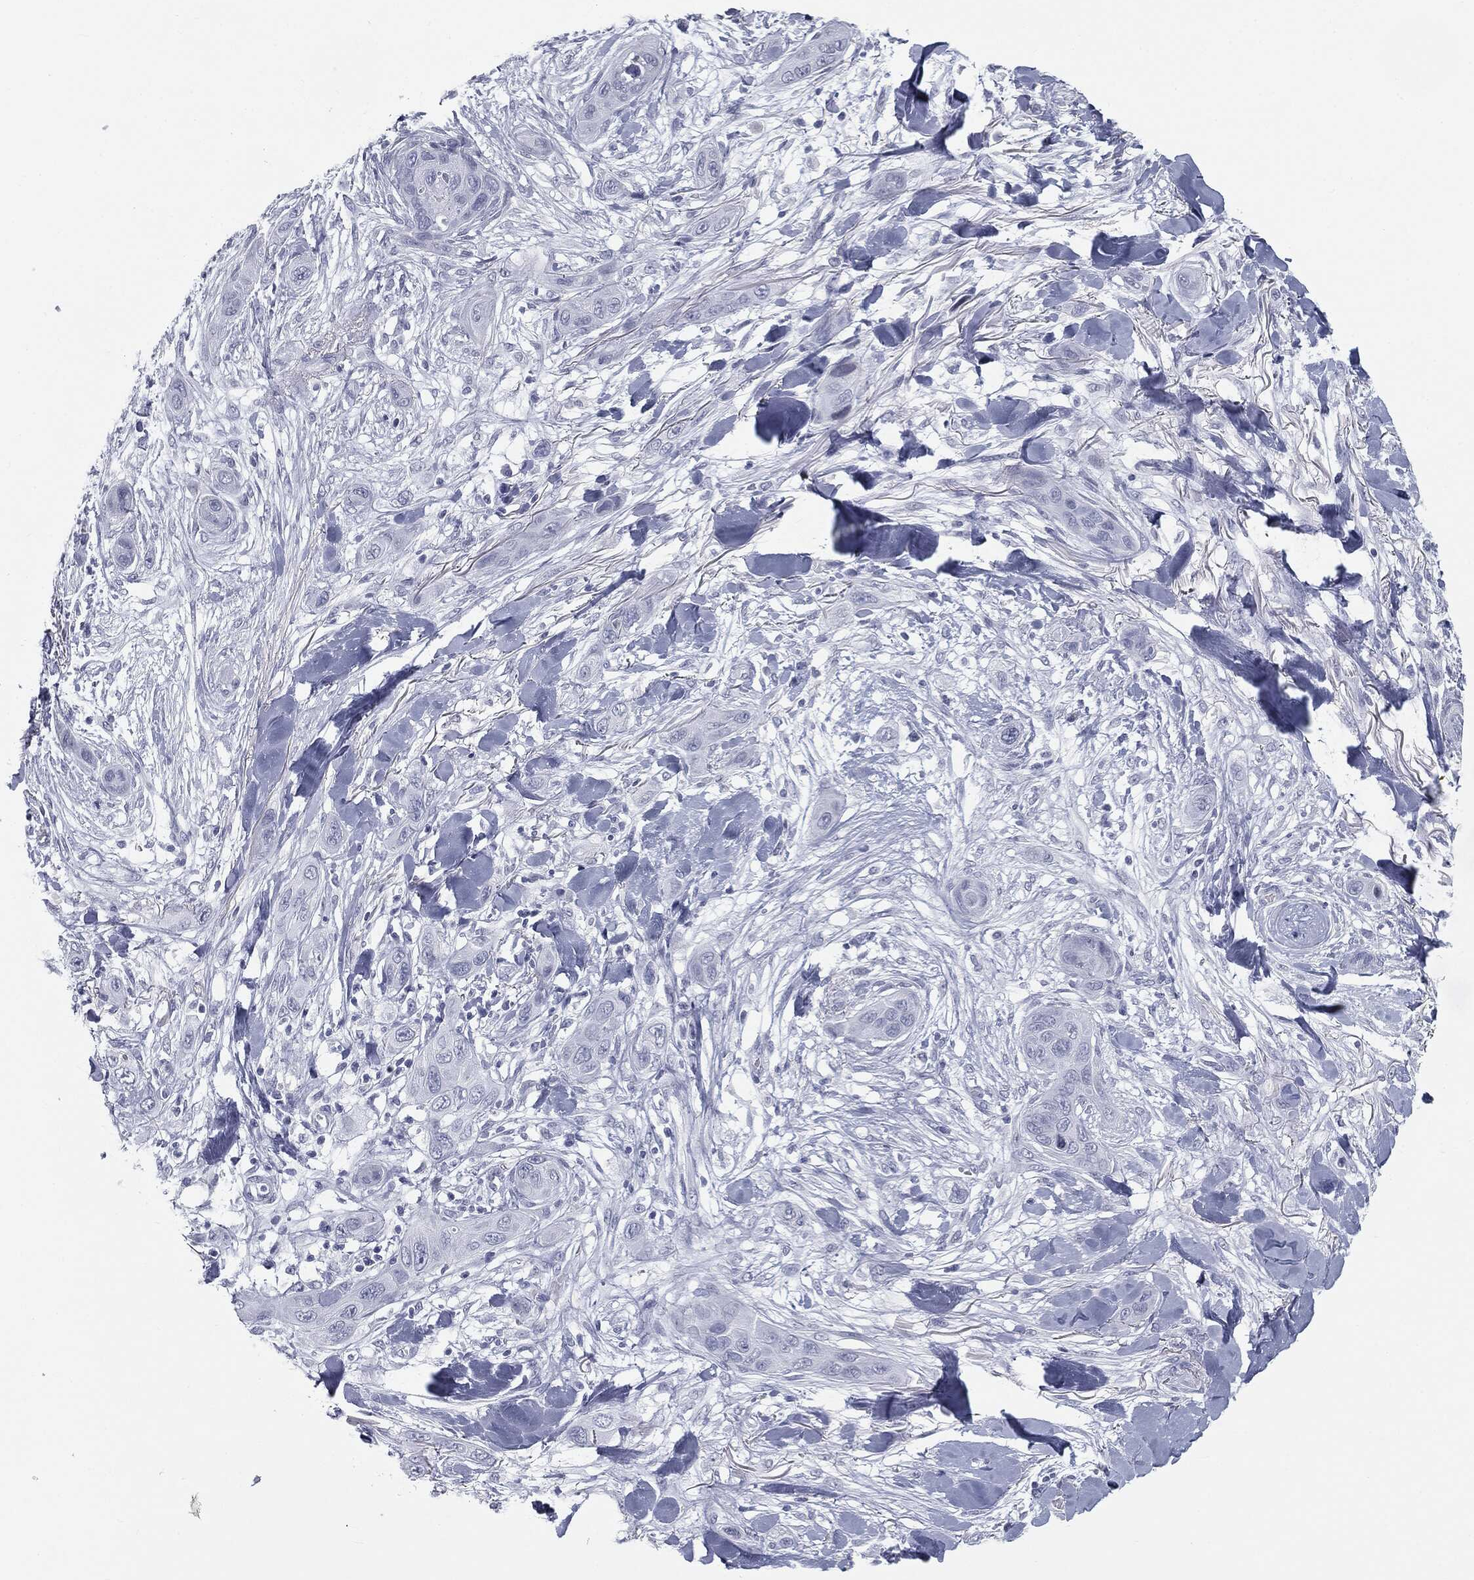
{"staining": {"intensity": "negative", "quantity": "none", "location": "none"}, "tissue": "skin cancer", "cell_type": "Tumor cells", "image_type": "cancer", "snomed": [{"axis": "morphology", "description": "Squamous cell carcinoma, NOS"}, {"axis": "topography", "description": "Skin"}], "caption": "Skin cancer (squamous cell carcinoma) was stained to show a protein in brown. There is no significant expression in tumor cells.", "gene": "TPO", "patient": {"sex": "male", "age": 78}}